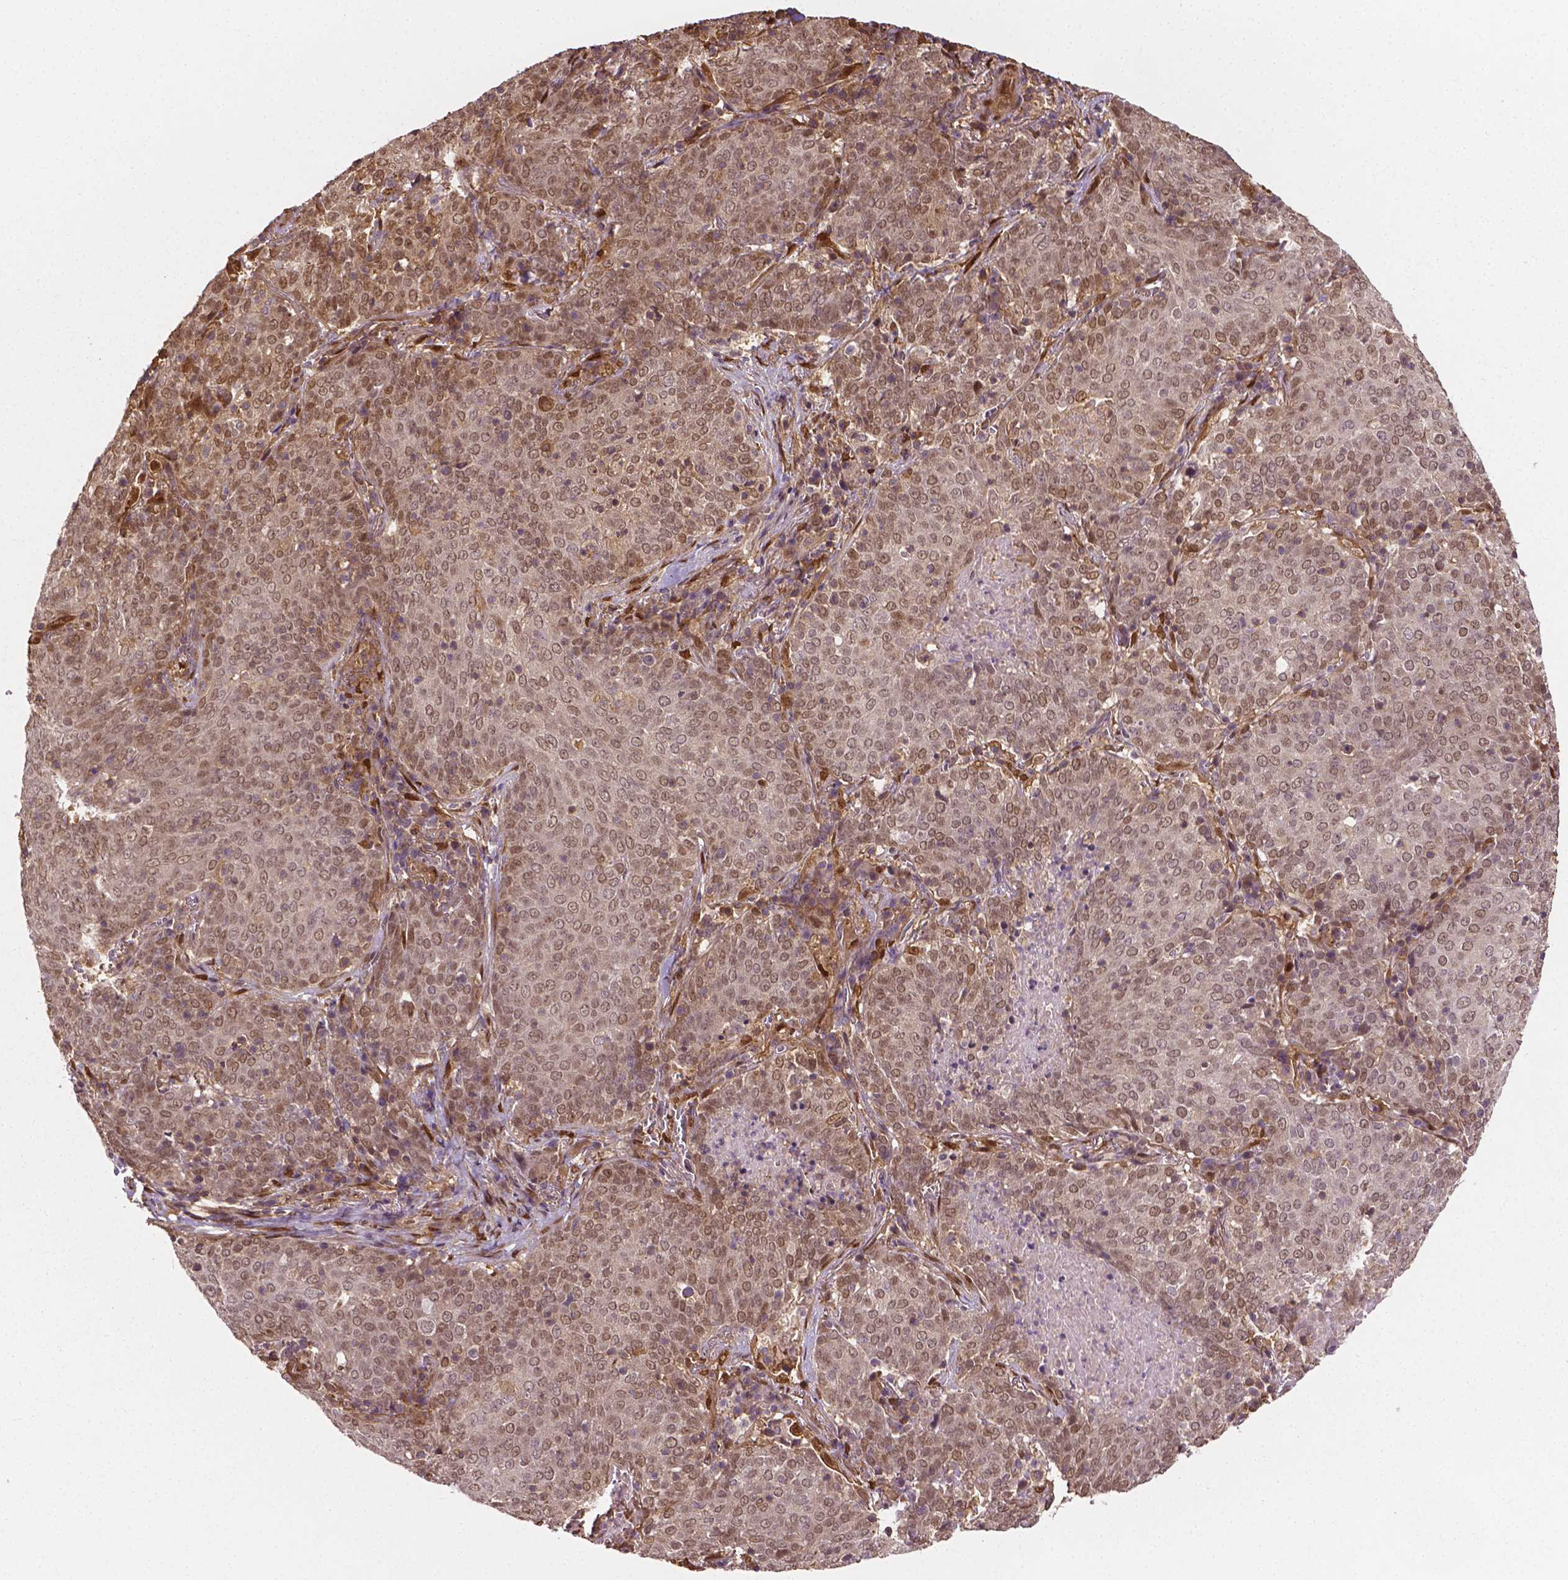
{"staining": {"intensity": "weak", "quantity": "25%-75%", "location": "nuclear"}, "tissue": "lung cancer", "cell_type": "Tumor cells", "image_type": "cancer", "snomed": [{"axis": "morphology", "description": "Squamous cell carcinoma, NOS"}, {"axis": "topography", "description": "Lung"}], "caption": "DAB (3,3'-diaminobenzidine) immunohistochemical staining of squamous cell carcinoma (lung) displays weak nuclear protein positivity in about 25%-75% of tumor cells.", "gene": "YAP1", "patient": {"sex": "male", "age": 82}}